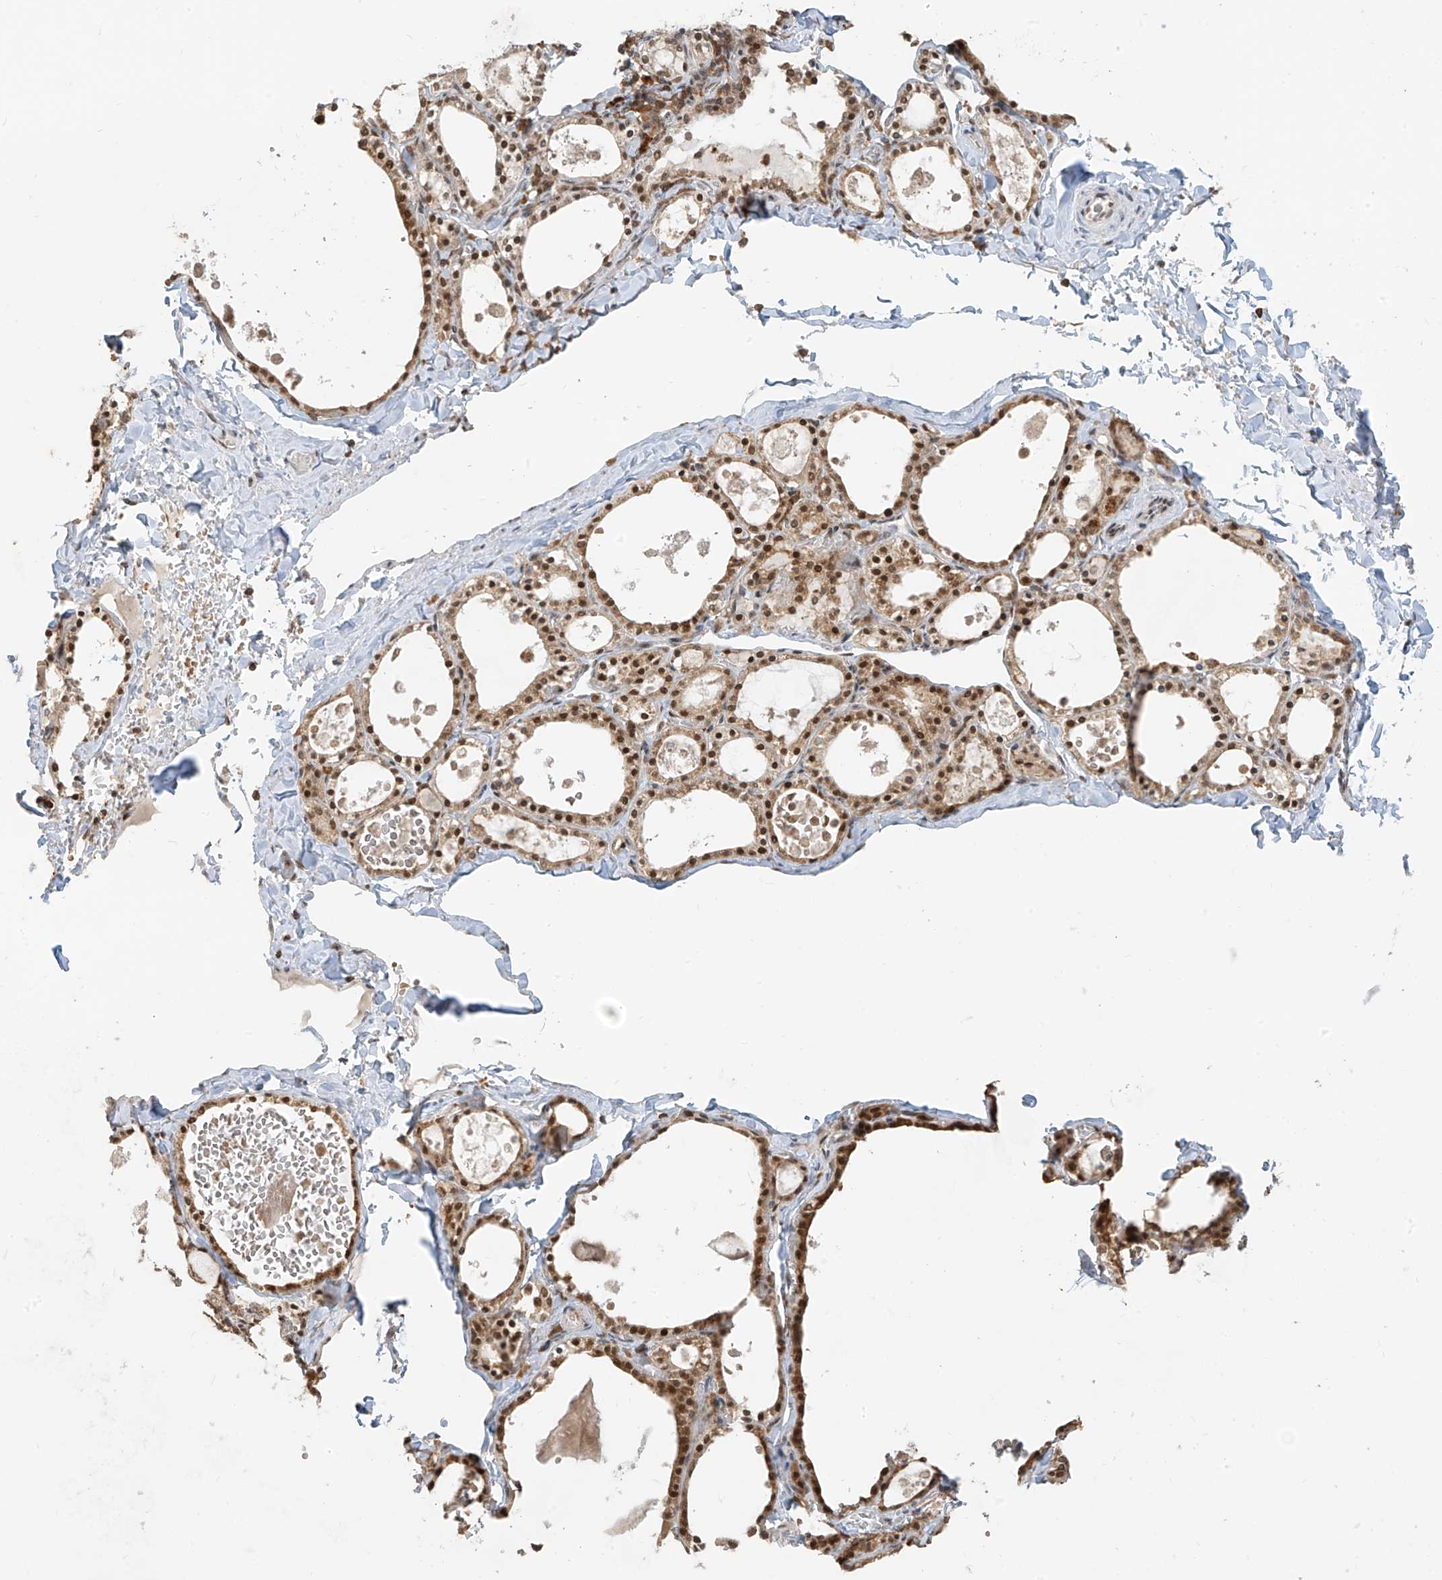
{"staining": {"intensity": "strong", "quantity": ">75%", "location": "cytoplasmic/membranous,nuclear"}, "tissue": "thyroid gland", "cell_type": "Glandular cells", "image_type": "normal", "snomed": [{"axis": "morphology", "description": "Normal tissue, NOS"}, {"axis": "topography", "description": "Thyroid gland"}], "caption": "IHC (DAB) staining of unremarkable thyroid gland displays strong cytoplasmic/membranous,nuclear protein positivity in about >75% of glandular cells. (IHC, brightfield microscopy, high magnification).", "gene": "ZMYM2", "patient": {"sex": "male", "age": 56}}